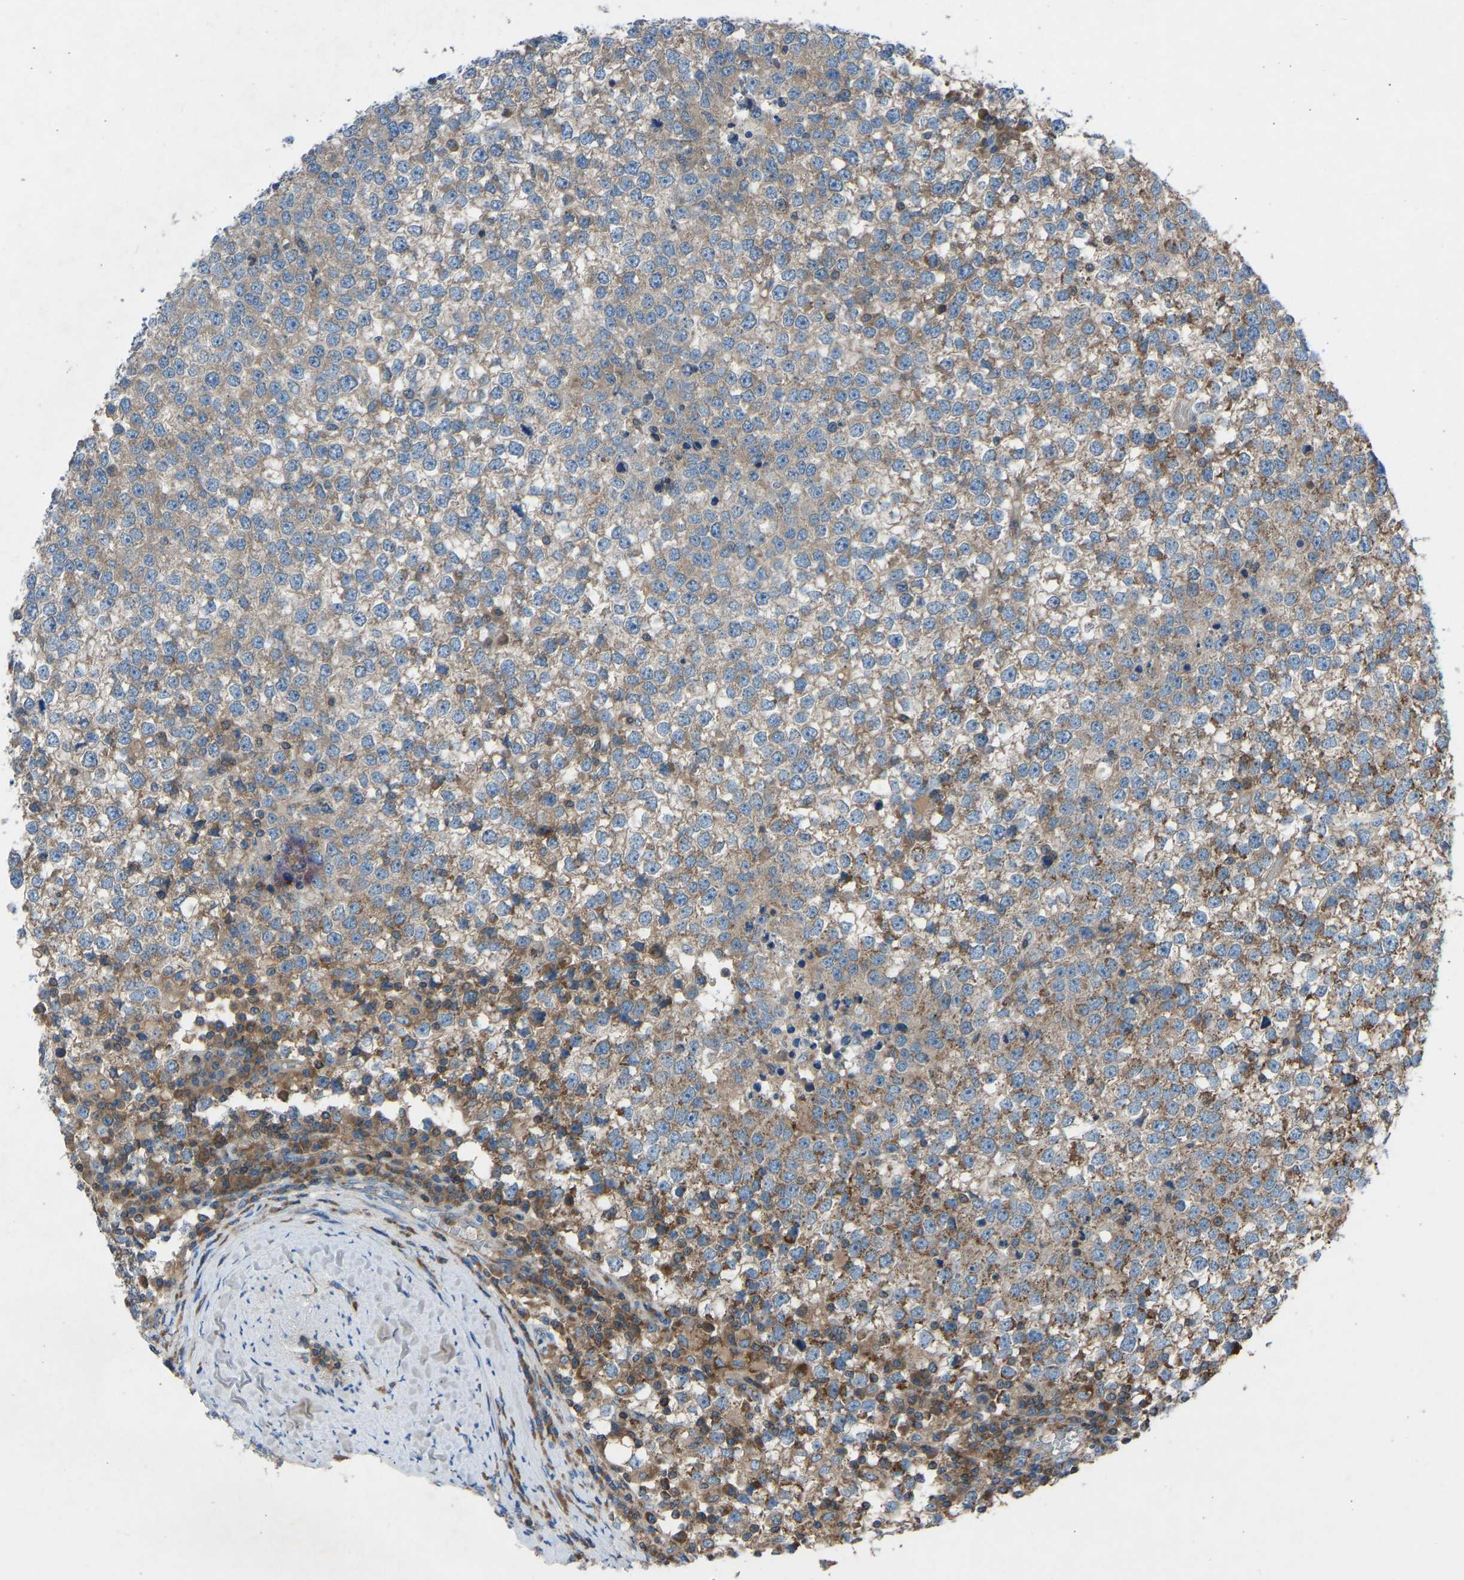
{"staining": {"intensity": "moderate", "quantity": "25%-75%", "location": "cytoplasmic/membranous"}, "tissue": "testis cancer", "cell_type": "Tumor cells", "image_type": "cancer", "snomed": [{"axis": "morphology", "description": "Seminoma, NOS"}, {"axis": "topography", "description": "Testis"}], "caption": "Protein staining by immunohistochemistry displays moderate cytoplasmic/membranous positivity in about 25%-75% of tumor cells in testis cancer (seminoma). The staining was performed using DAB to visualize the protein expression in brown, while the nuclei were stained in blue with hematoxylin (Magnification: 20x).", "gene": "GRK6", "patient": {"sex": "male", "age": 65}}